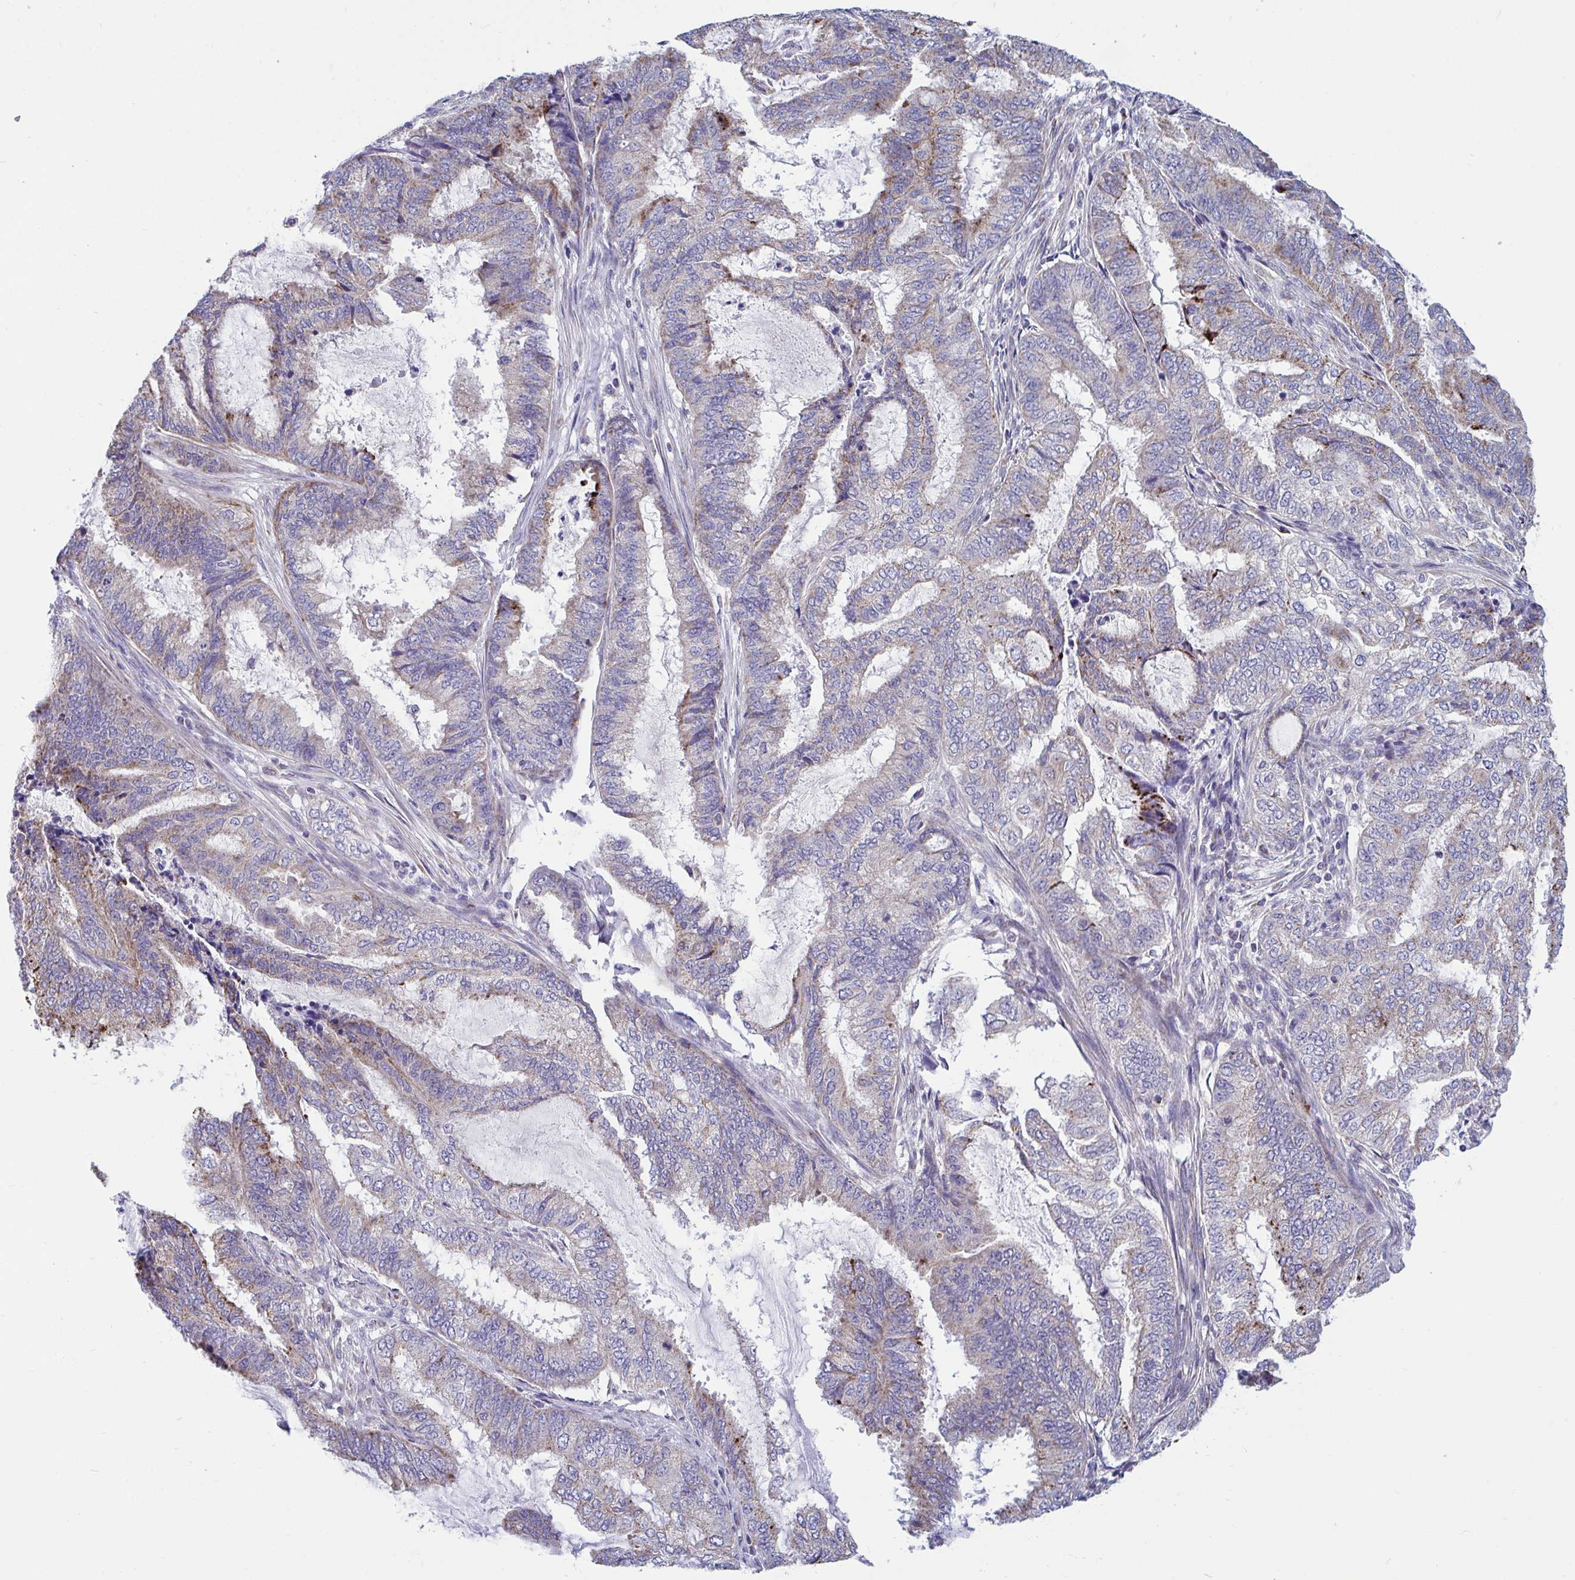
{"staining": {"intensity": "weak", "quantity": "25%-75%", "location": "cytoplasmic/membranous"}, "tissue": "endometrial cancer", "cell_type": "Tumor cells", "image_type": "cancer", "snomed": [{"axis": "morphology", "description": "Adenocarcinoma, NOS"}, {"axis": "topography", "description": "Endometrium"}], "caption": "The photomicrograph shows staining of endometrial cancer (adenocarcinoma), revealing weak cytoplasmic/membranous protein positivity (brown color) within tumor cells.", "gene": "OR13A1", "patient": {"sex": "female", "age": 51}}